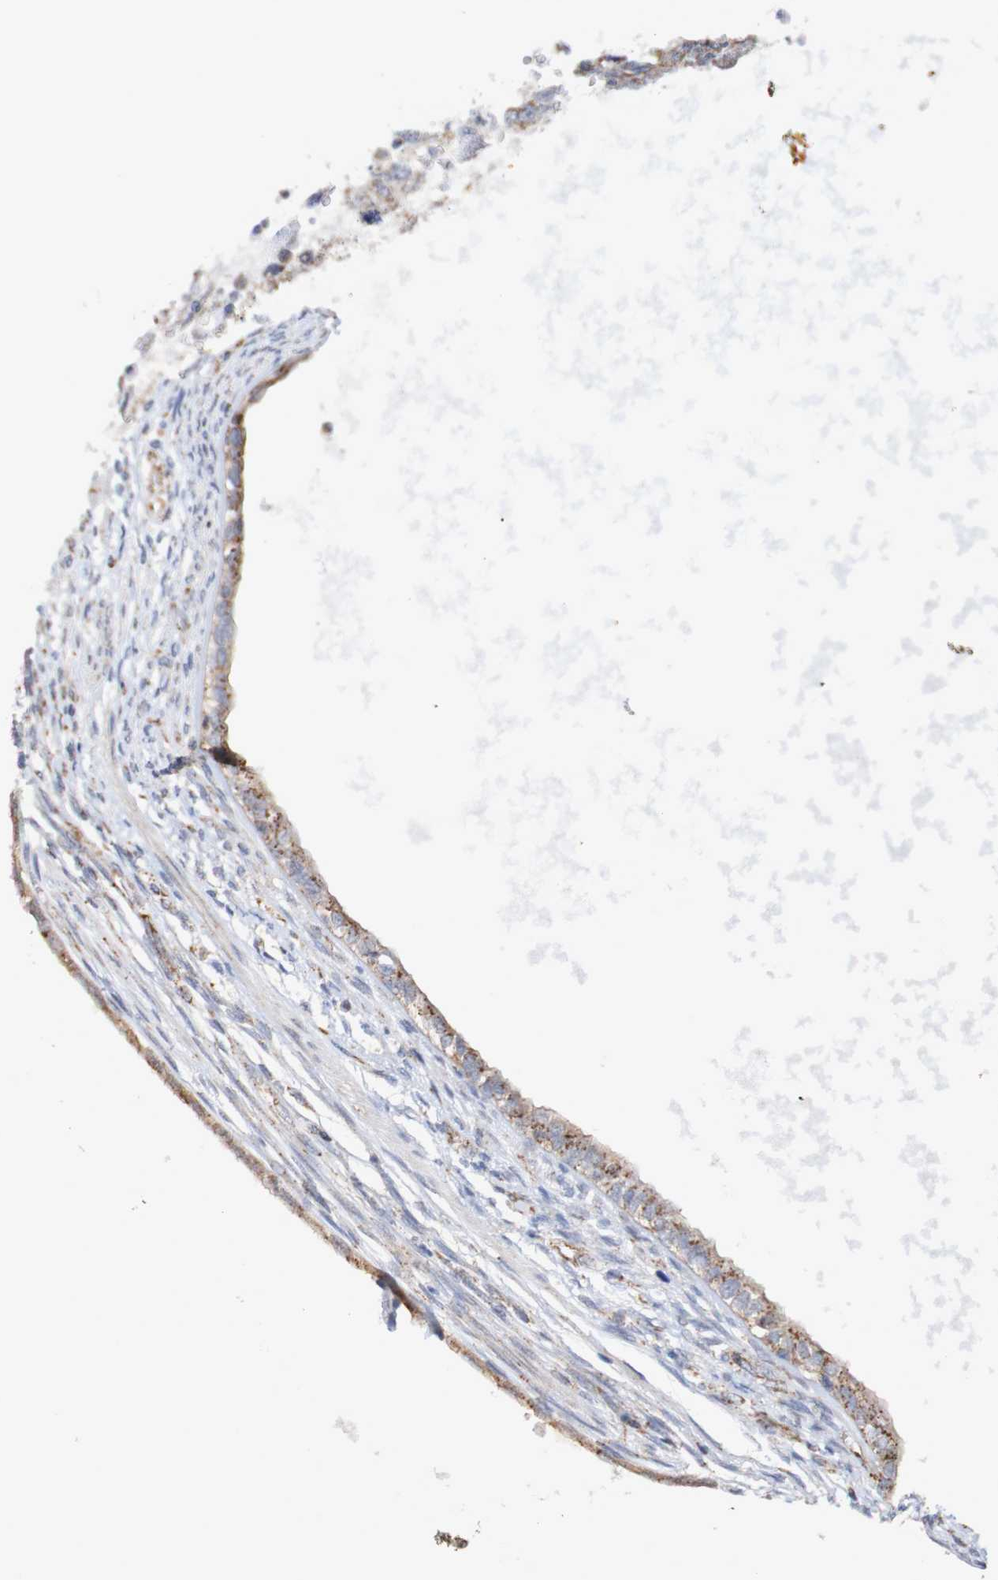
{"staining": {"intensity": "moderate", "quantity": ">75%", "location": "cytoplasmic/membranous"}, "tissue": "testis cancer", "cell_type": "Tumor cells", "image_type": "cancer", "snomed": [{"axis": "morphology", "description": "Carcinoma, Embryonal, NOS"}, {"axis": "topography", "description": "Testis"}], "caption": "Approximately >75% of tumor cells in testis cancer (embryonal carcinoma) show moderate cytoplasmic/membranous protein staining as visualized by brown immunohistochemical staining.", "gene": "DVL1", "patient": {"sex": "male", "age": 26}}